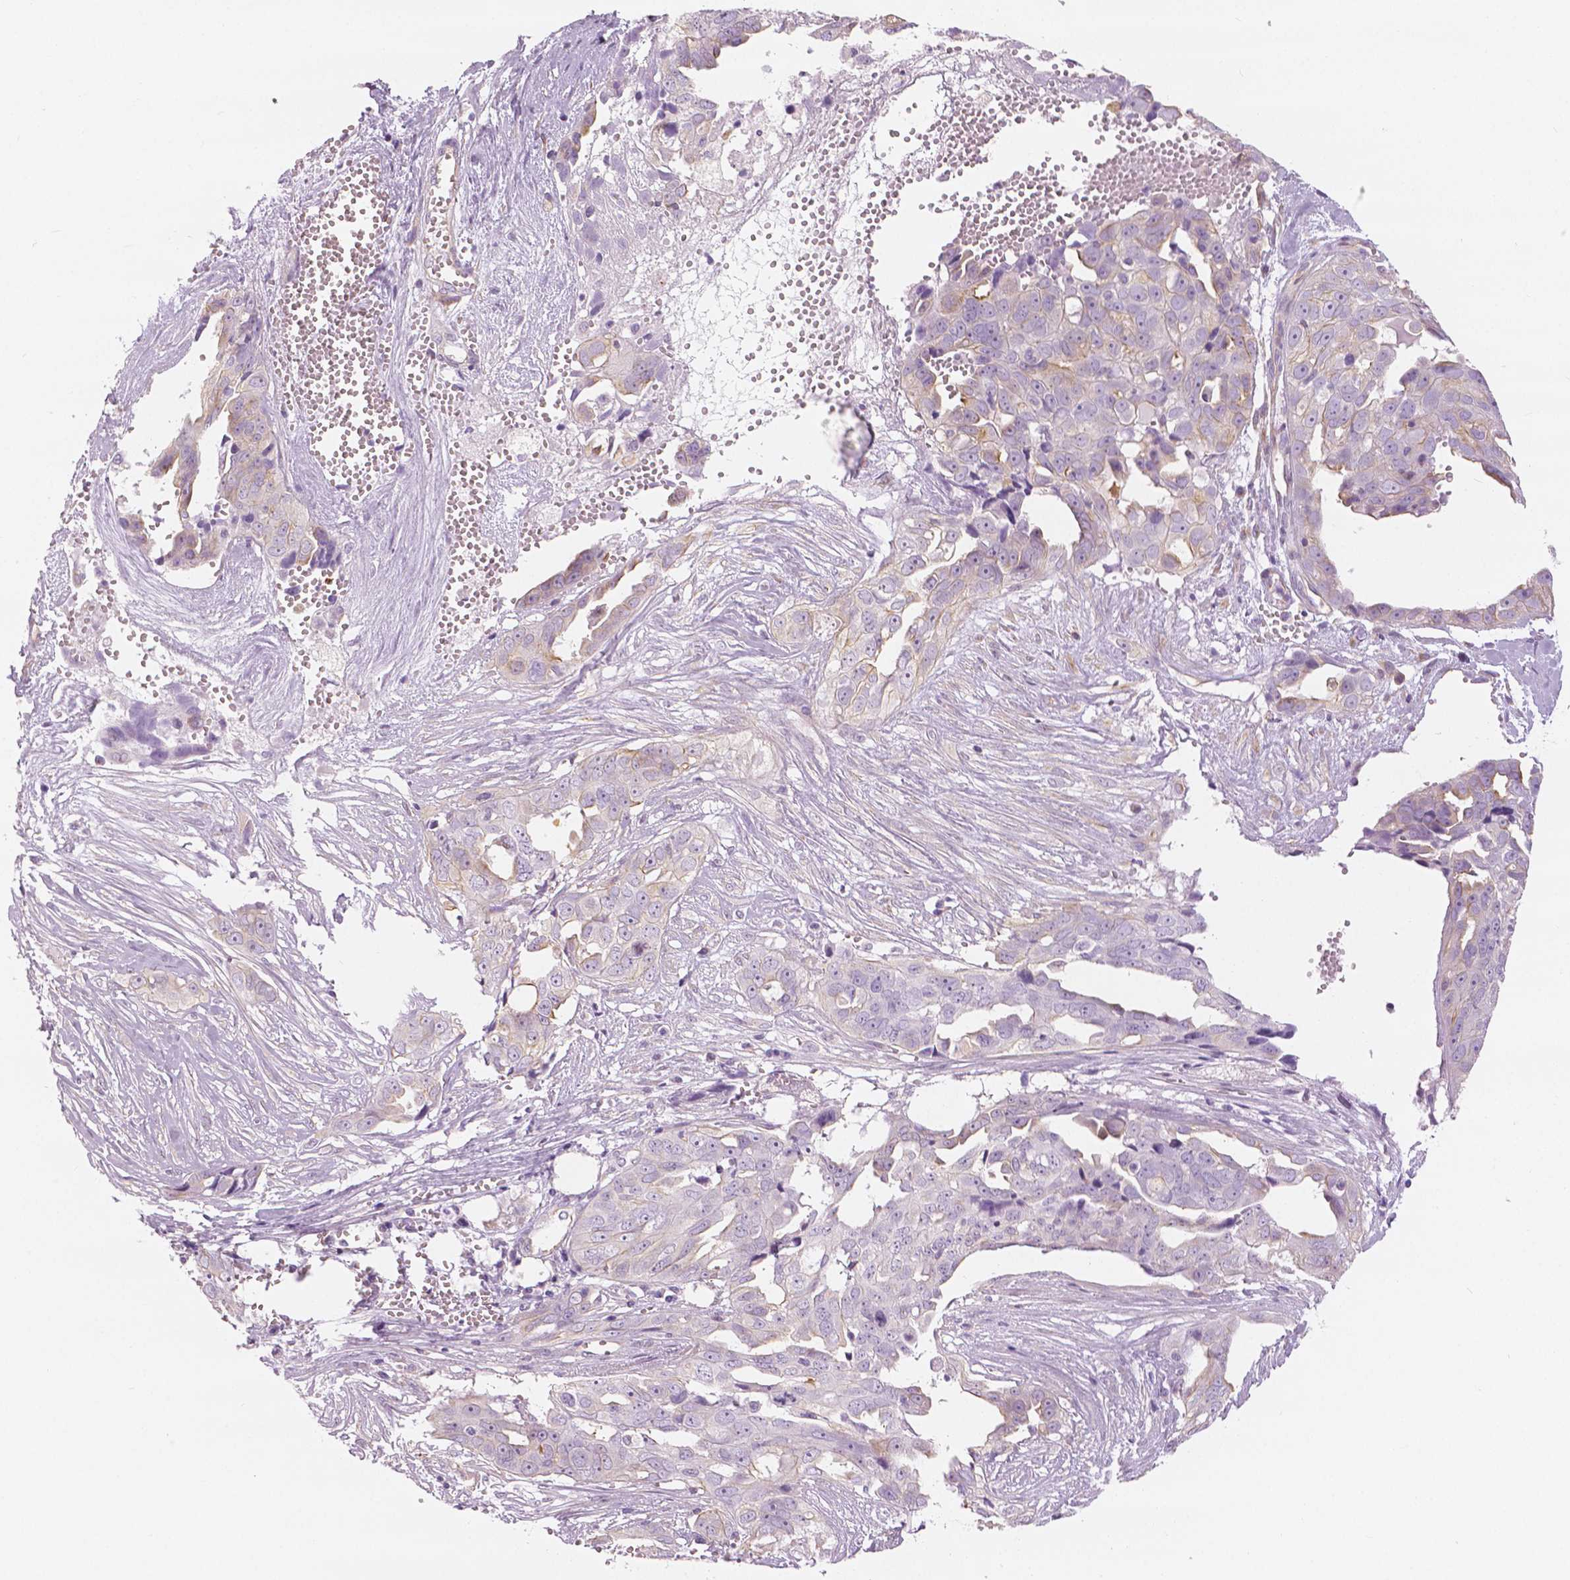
{"staining": {"intensity": "weak", "quantity": "<25%", "location": "cytoplasmic/membranous"}, "tissue": "ovarian cancer", "cell_type": "Tumor cells", "image_type": "cancer", "snomed": [{"axis": "morphology", "description": "Carcinoma, endometroid"}, {"axis": "topography", "description": "Ovary"}], "caption": "Ovarian cancer (endometroid carcinoma) was stained to show a protein in brown. There is no significant staining in tumor cells.", "gene": "SLC24A1", "patient": {"sex": "female", "age": 70}}